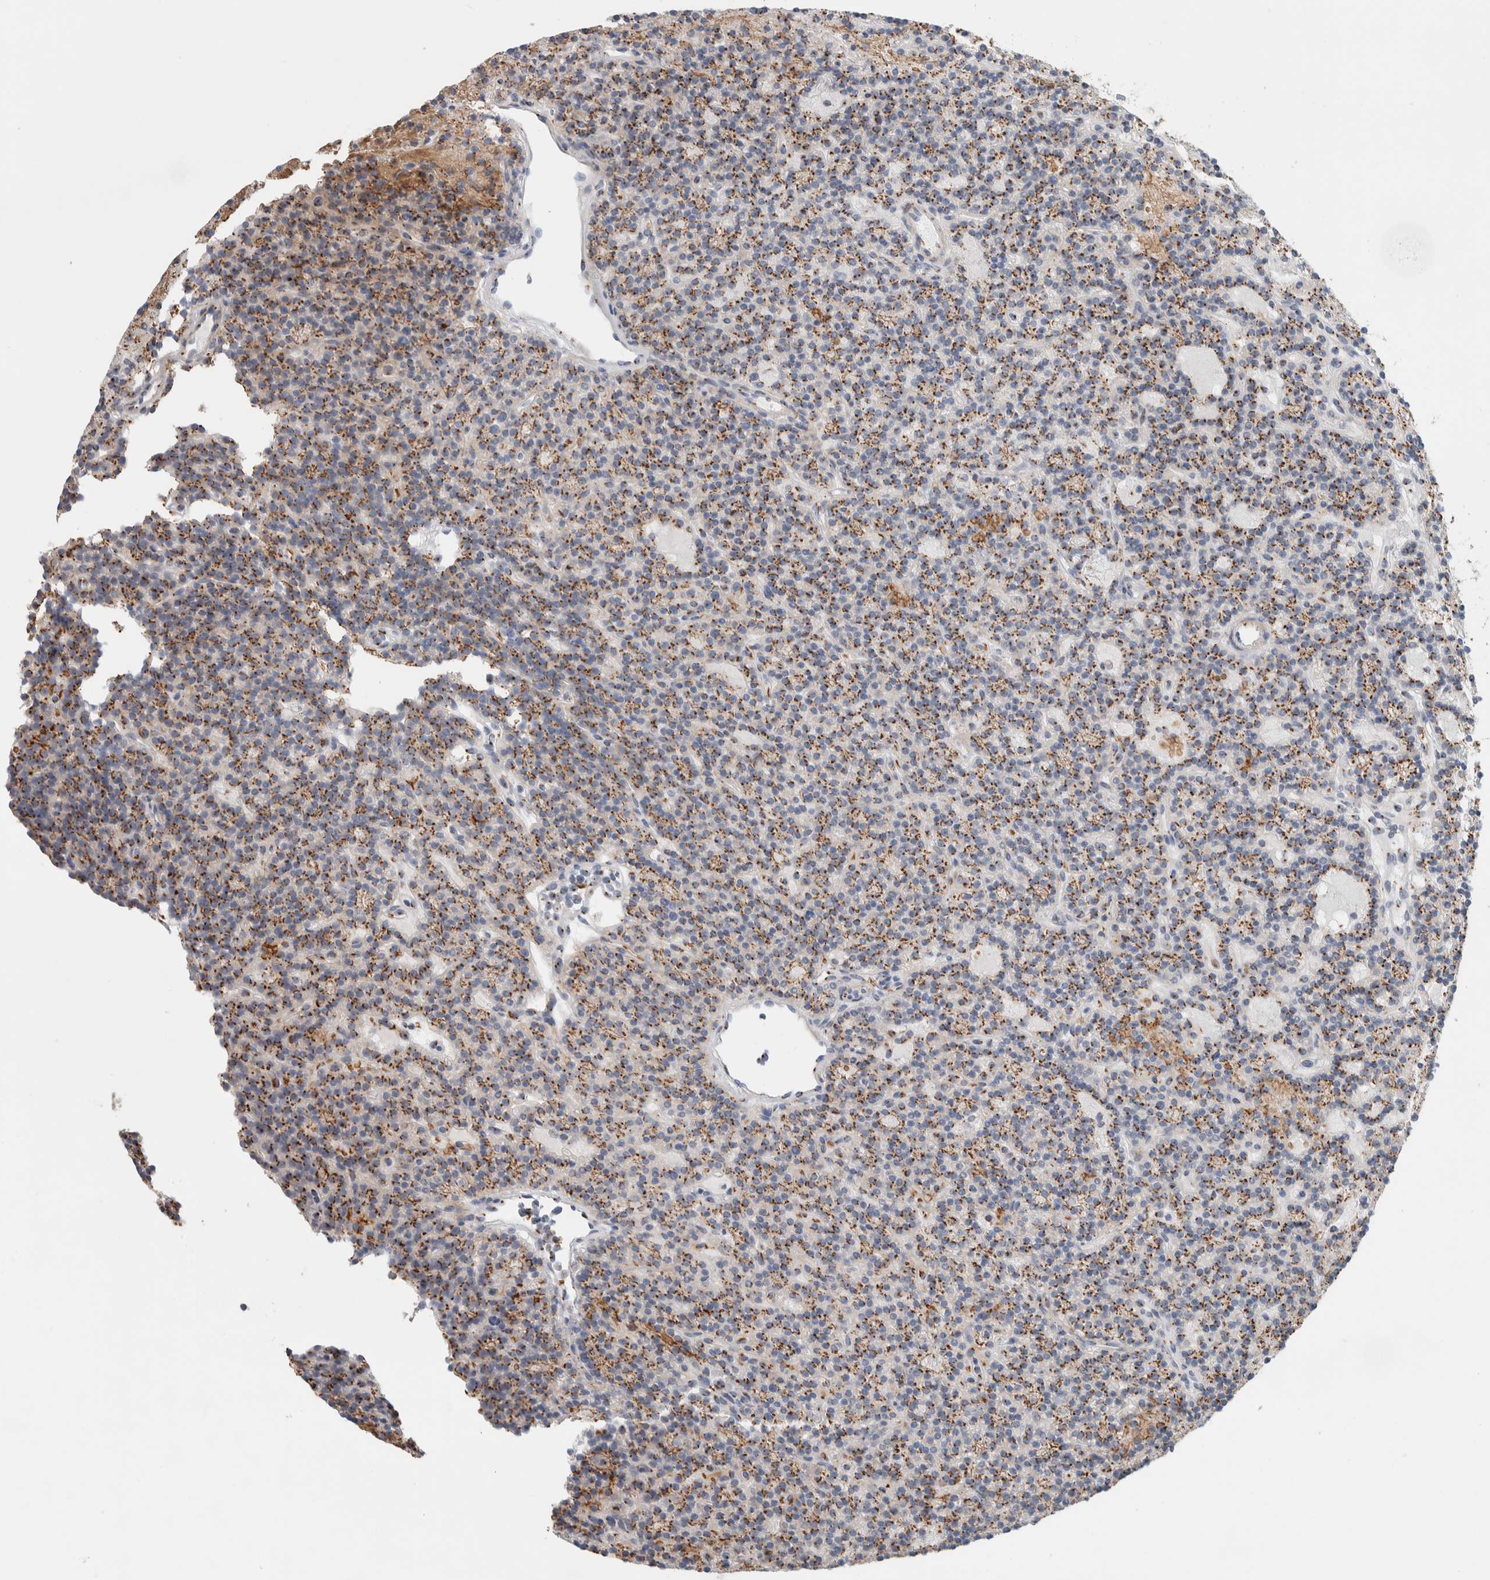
{"staining": {"intensity": "moderate", "quantity": ">75%", "location": "cytoplasmic/membranous"}, "tissue": "parathyroid gland", "cell_type": "Glandular cells", "image_type": "normal", "snomed": [{"axis": "morphology", "description": "Normal tissue, NOS"}, {"axis": "topography", "description": "Parathyroid gland"}], "caption": "Immunohistochemical staining of benign parathyroid gland demonstrates moderate cytoplasmic/membranous protein staining in approximately >75% of glandular cells. The staining was performed using DAB (3,3'-diaminobenzidine), with brown indicating positive protein expression. Nuclei are stained blue with hematoxylin.", "gene": "SLC38A10", "patient": {"sex": "male", "age": 75}}